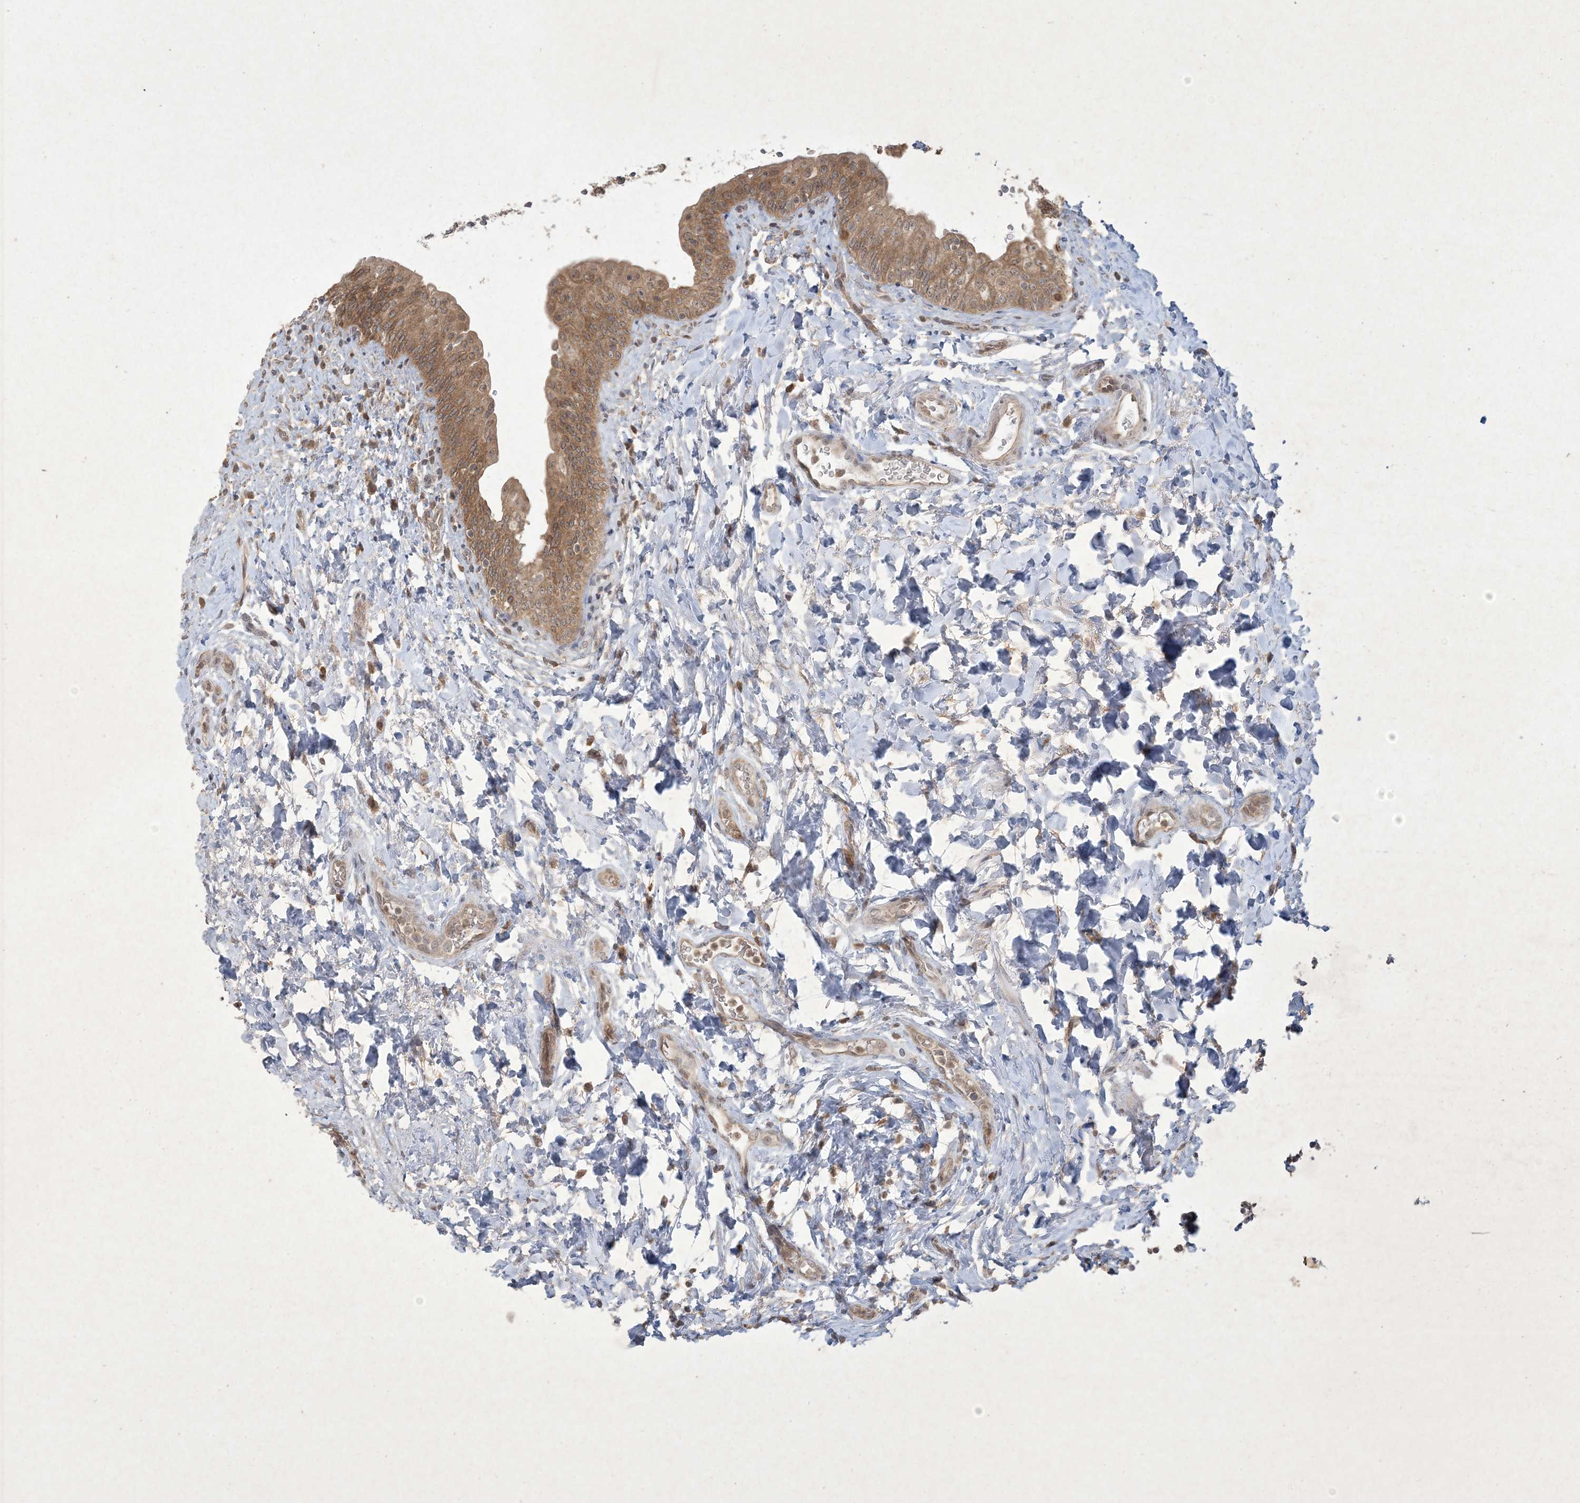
{"staining": {"intensity": "moderate", "quantity": ">75%", "location": "cytoplasmic/membranous,nuclear"}, "tissue": "urinary bladder", "cell_type": "Urothelial cells", "image_type": "normal", "snomed": [{"axis": "morphology", "description": "Normal tissue, NOS"}, {"axis": "topography", "description": "Urinary bladder"}], "caption": "A histopathology image of urinary bladder stained for a protein demonstrates moderate cytoplasmic/membranous,nuclear brown staining in urothelial cells. (Brightfield microscopy of DAB IHC at high magnification).", "gene": "NRBP2", "patient": {"sex": "male", "age": 83}}